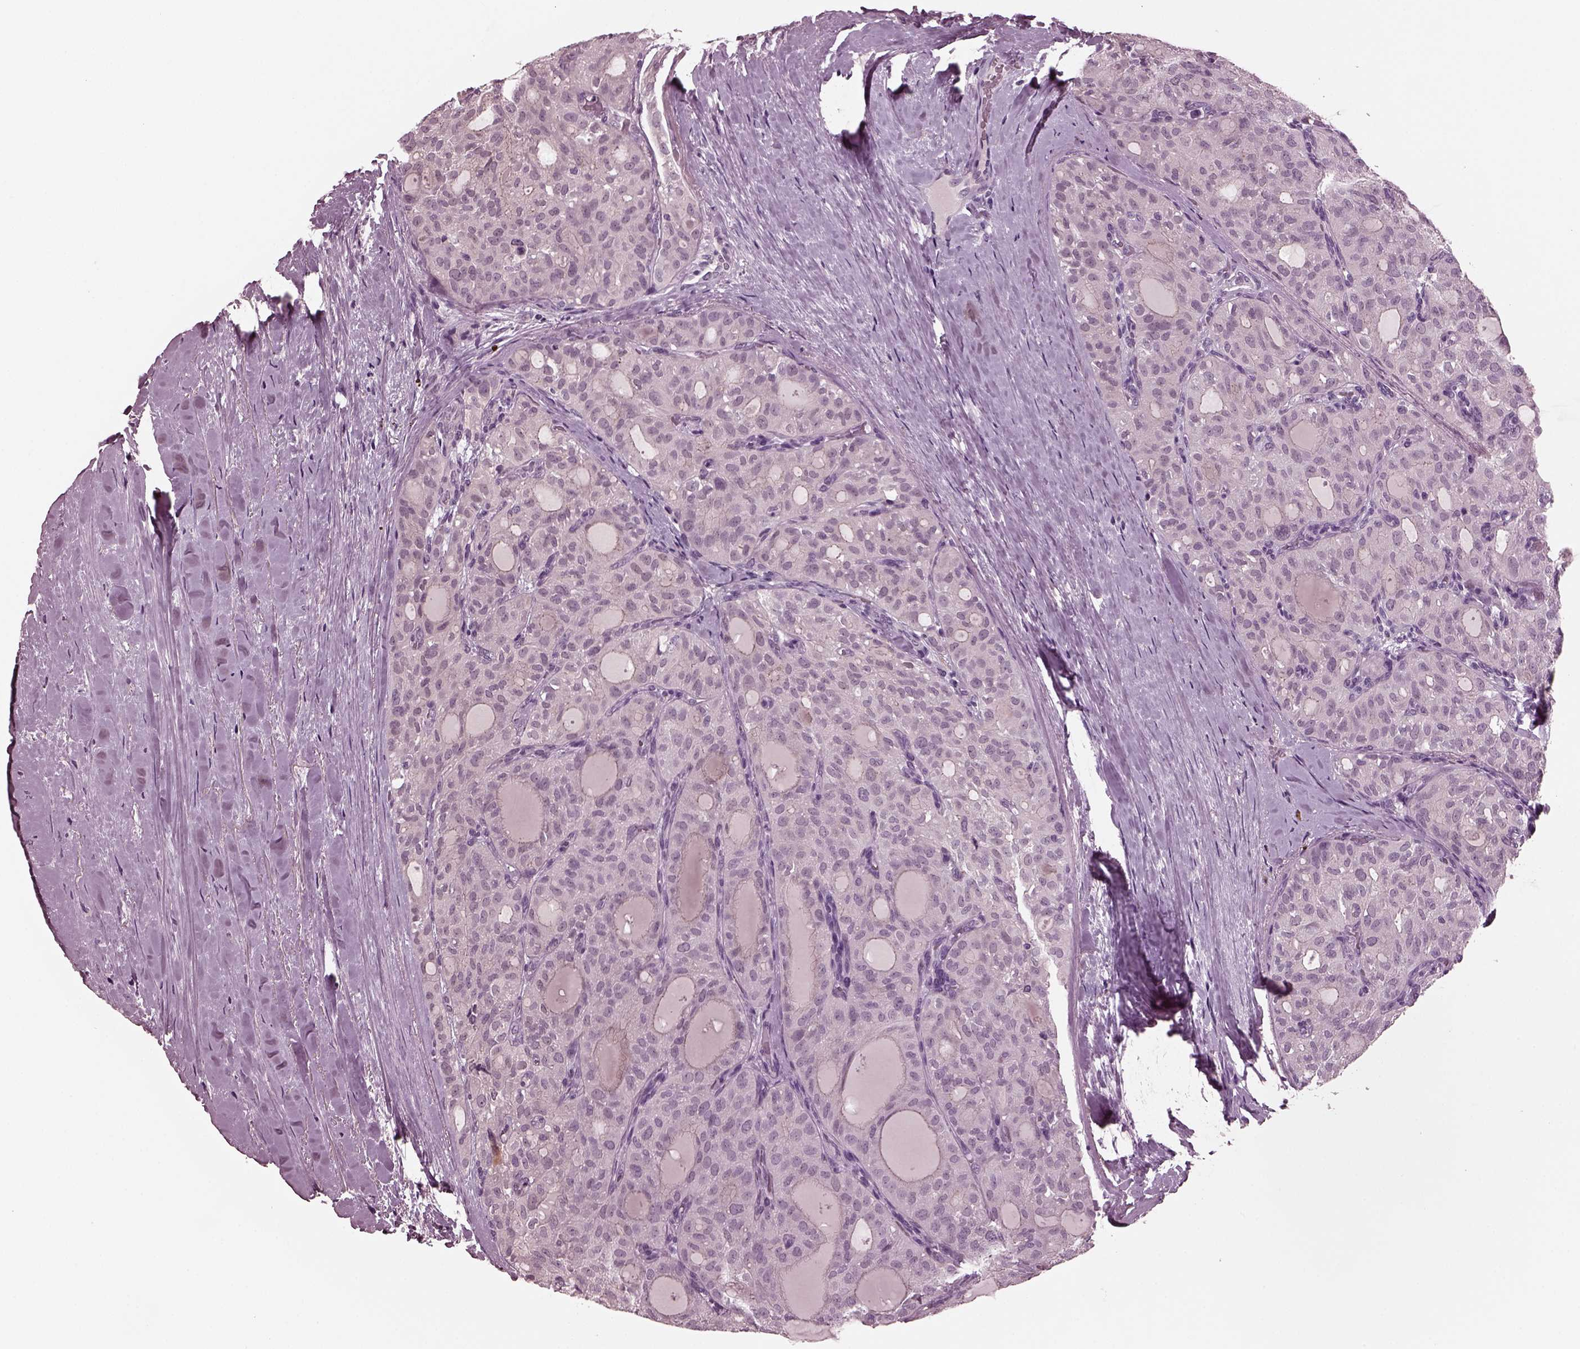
{"staining": {"intensity": "negative", "quantity": "none", "location": "none"}, "tissue": "thyroid cancer", "cell_type": "Tumor cells", "image_type": "cancer", "snomed": [{"axis": "morphology", "description": "Follicular adenoma carcinoma, NOS"}, {"axis": "topography", "description": "Thyroid gland"}], "caption": "High power microscopy micrograph of an immunohistochemistry photomicrograph of thyroid cancer, revealing no significant staining in tumor cells.", "gene": "MIB2", "patient": {"sex": "male", "age": 75}}